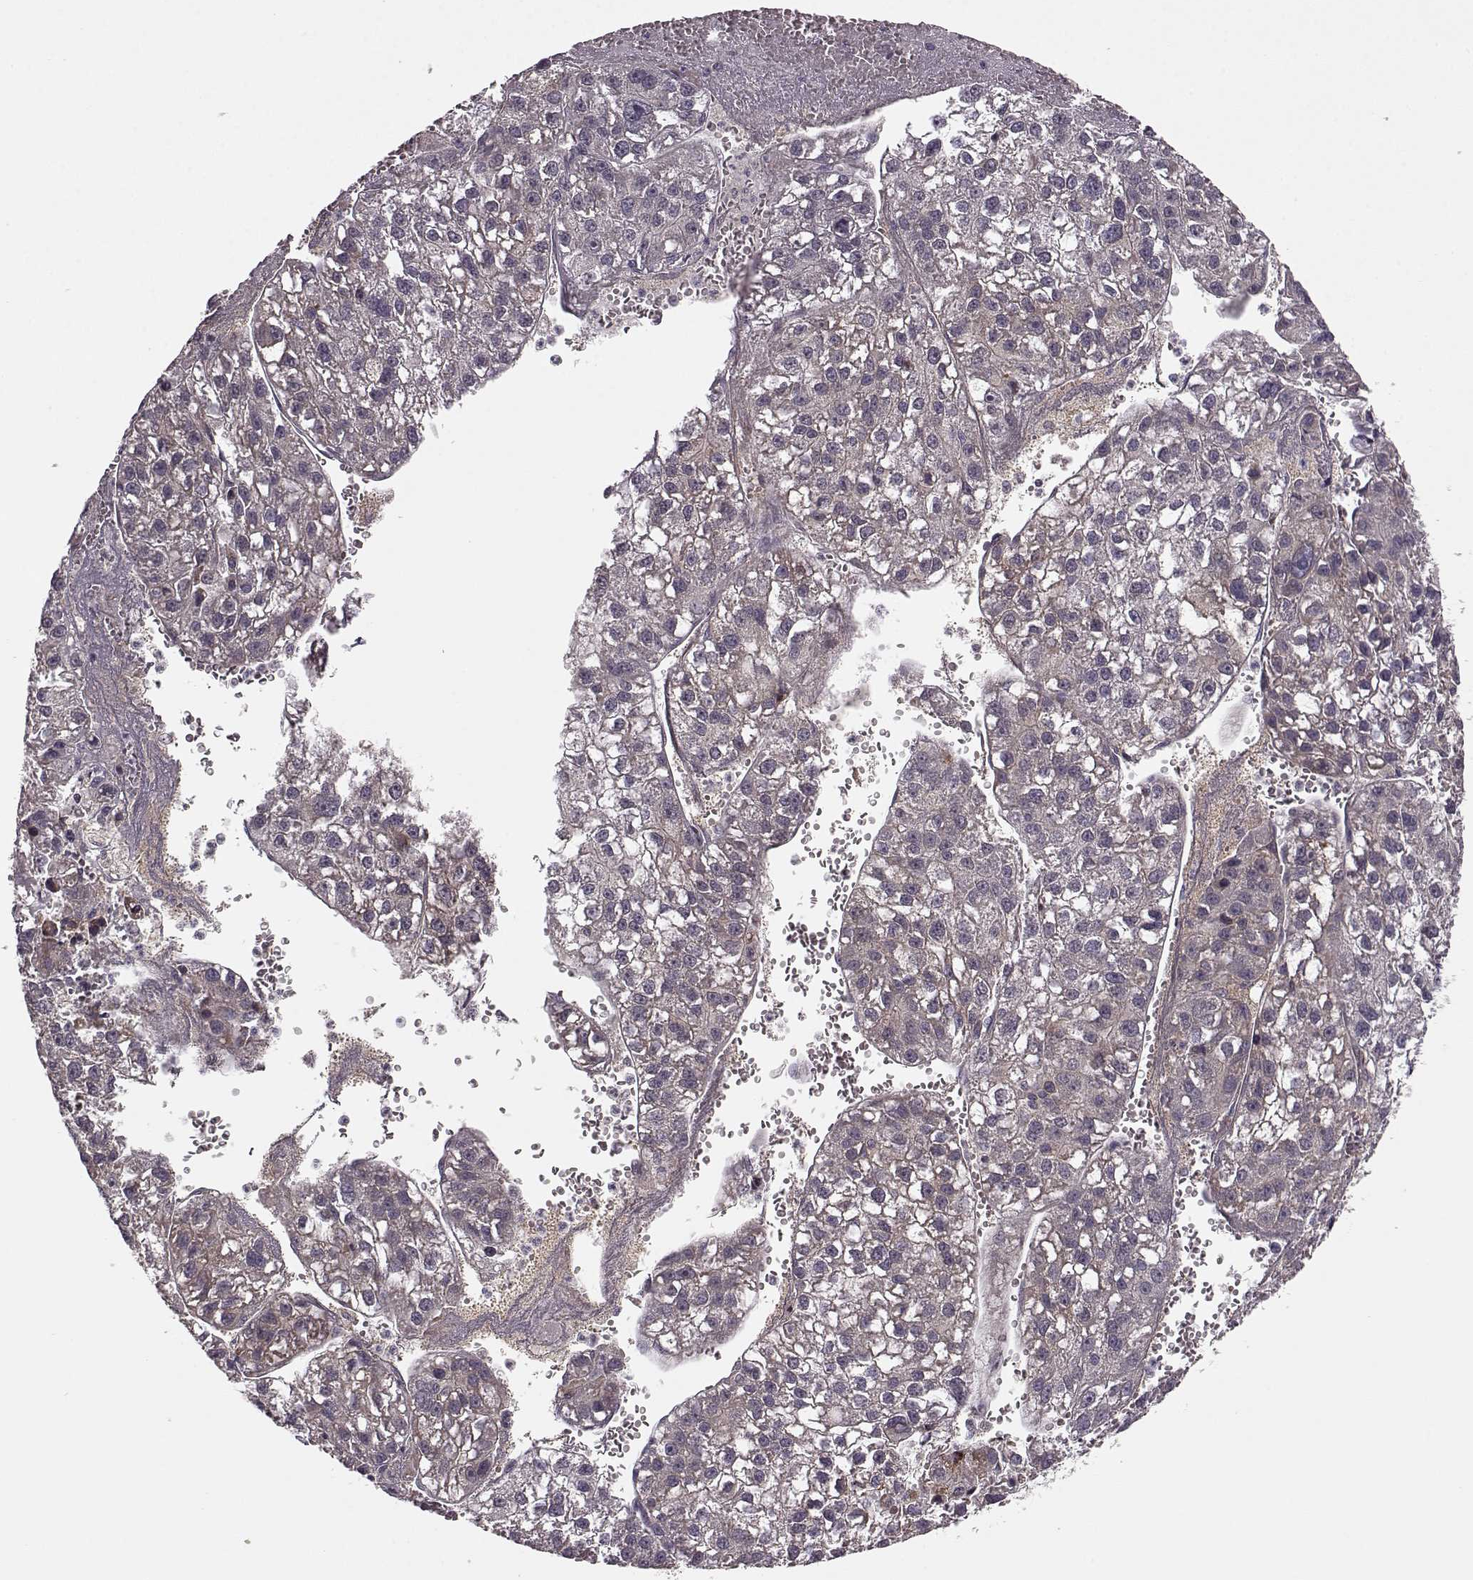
{"staining": {"intensity": "negative", "quantity": "none", "location": "none"}, "tissue": "liver cancer", "cell_type": "Tumor cells", "image_type": "cancer", "snomed": [{"axis": "morphology", "description": "Carcinoma, Hepatocellular, NOS"}, {"axis": "topography", "description": "Liver"}], "caption": "This is a histopathology image of immunohistochemistry staining of liver hepatocellular carcinoma, which shows no expression in tumor cells.", "gene": "SLAIN2", "patient": {"sex": "female", "age": 70}}